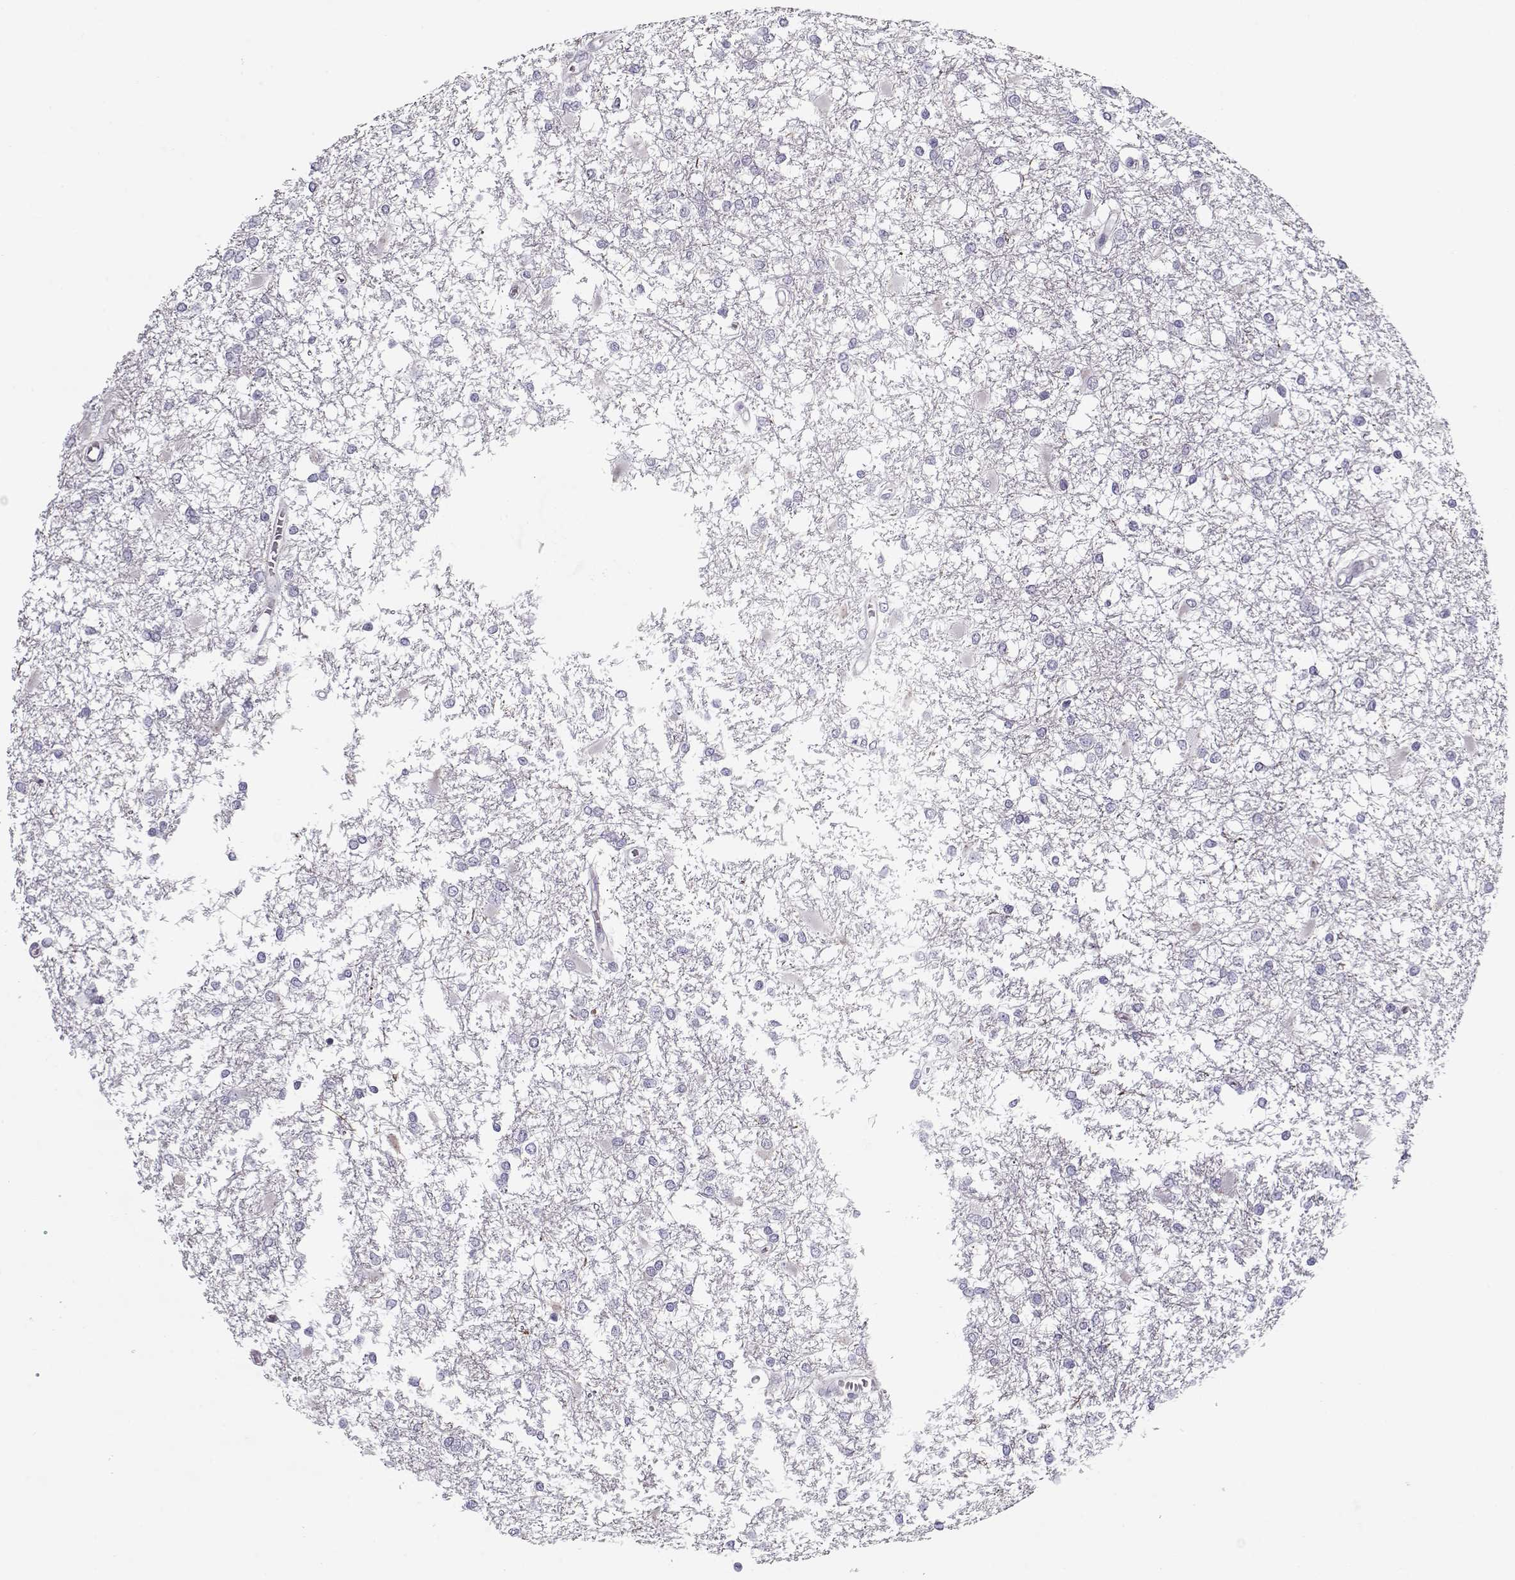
{"staining": {"intensity": "negative", "quantity": "none", "location": "none"}, "tissue": "glioma", "cell_type": "Tumor cells", "image_type": "cancer", "snomed": [{"axis": "morphology", "description": "Glioma, malignant, High grade"}, {"axis": "topography", "description": "Cerebral cortex"}], "caption": "Tumor cells show no significant positivity in glioma.", "gene": "CCDC136", "patient": {"sex": "male", "age": 79}}